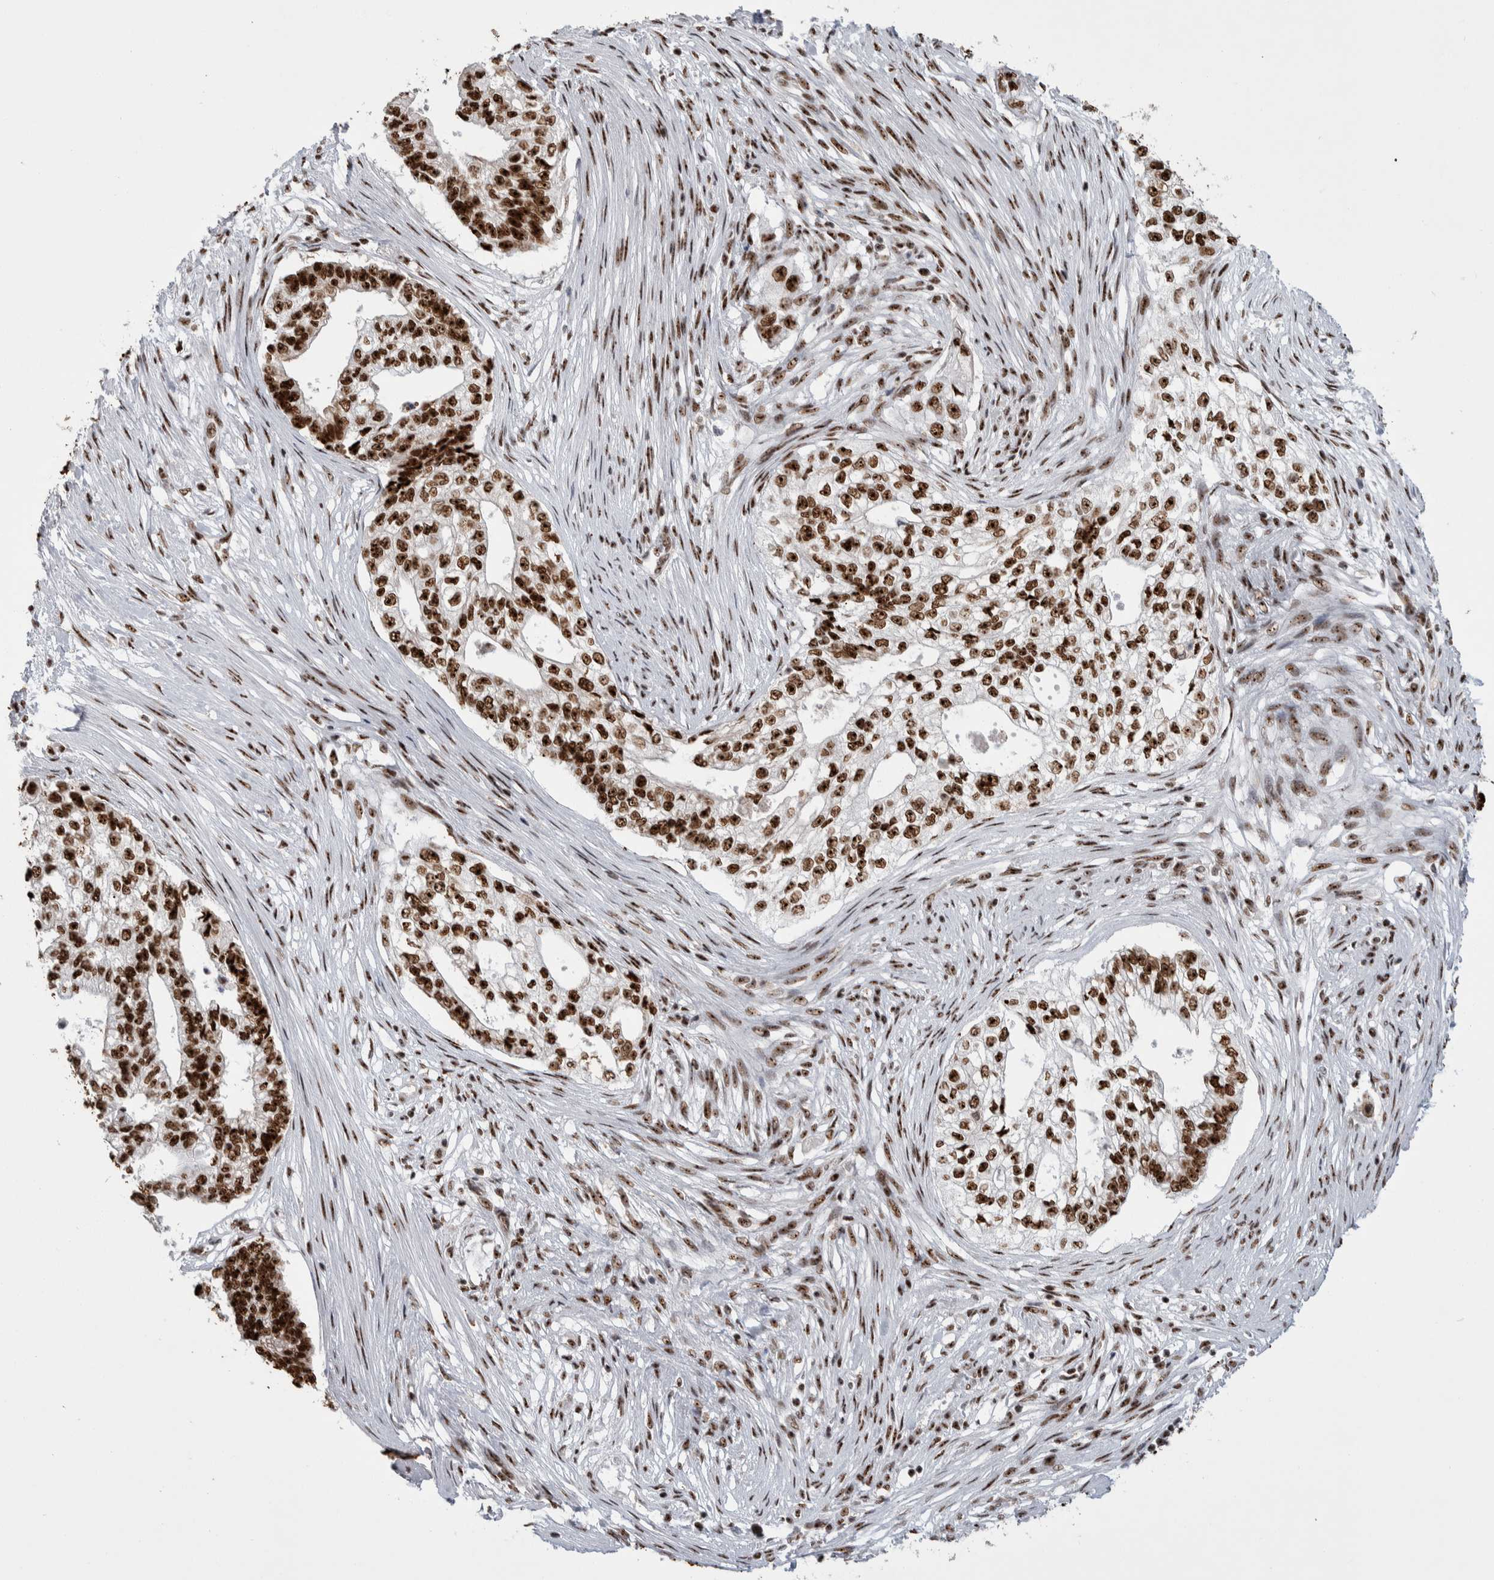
{"staining": {"intensity": "strong", "quantity": ">75%", "location": "nuclear"}, "tissue": "pancreatic cancer", "cell_type": "Tumor cells", "image_type": "cancer", "snomed": [{"axis": "morphology", "description": "Adenocarcinoma, NOS"}, {"axis": "topography", "description": "Pancreas"}], "caption": "Protein staining displays strong nuclear positivity in about >75% of tumor cells in pancreatic adenocarcinoma.", "gene": "NCL", "patient": {"sex": "male", "age": 72}}